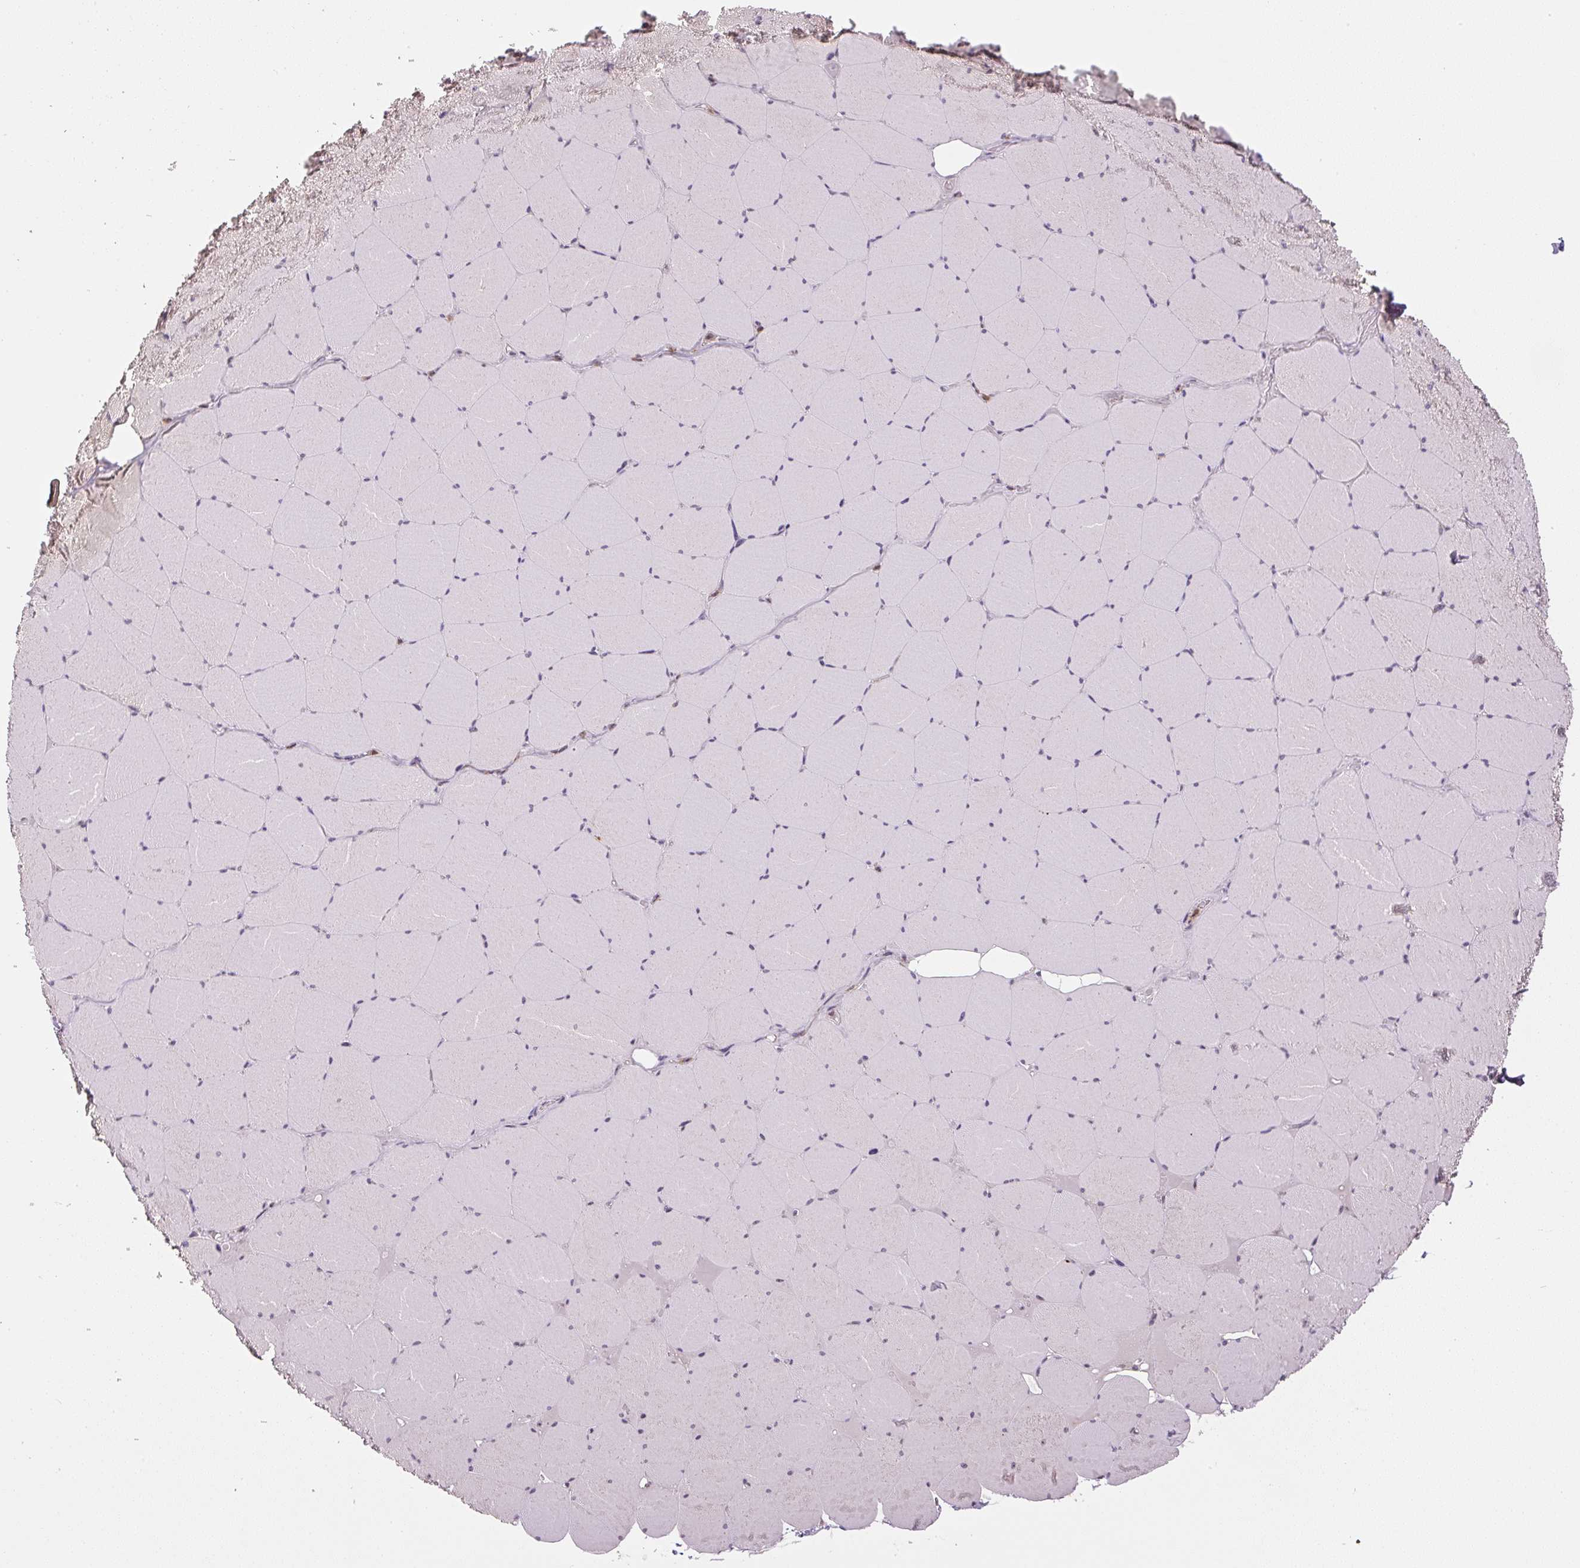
{"staining": {"intensity": "weak", "quantity": "<25%", "location": "cytoplasmic/membranous,nuclear"}, "tissue": "skeletal muscle", "cell_type": "Myocytes", "image_type": "normal", "snomed": [{"axis": "morphology", "description": "Normal tissue, NOS"}, {"axis": "topography", "description": "Skeletal muscle"}, {"axis": "topography", "description": "Head-Neck"}], "caption": "DAB (3,3'-diaminobenzidine) immunohistochemical staining of unremarkable skeletal muscle exhibits no significant positivity in myocytes.", "gene": "SGF29", "patient": {"sex": "male", "age": 66}}